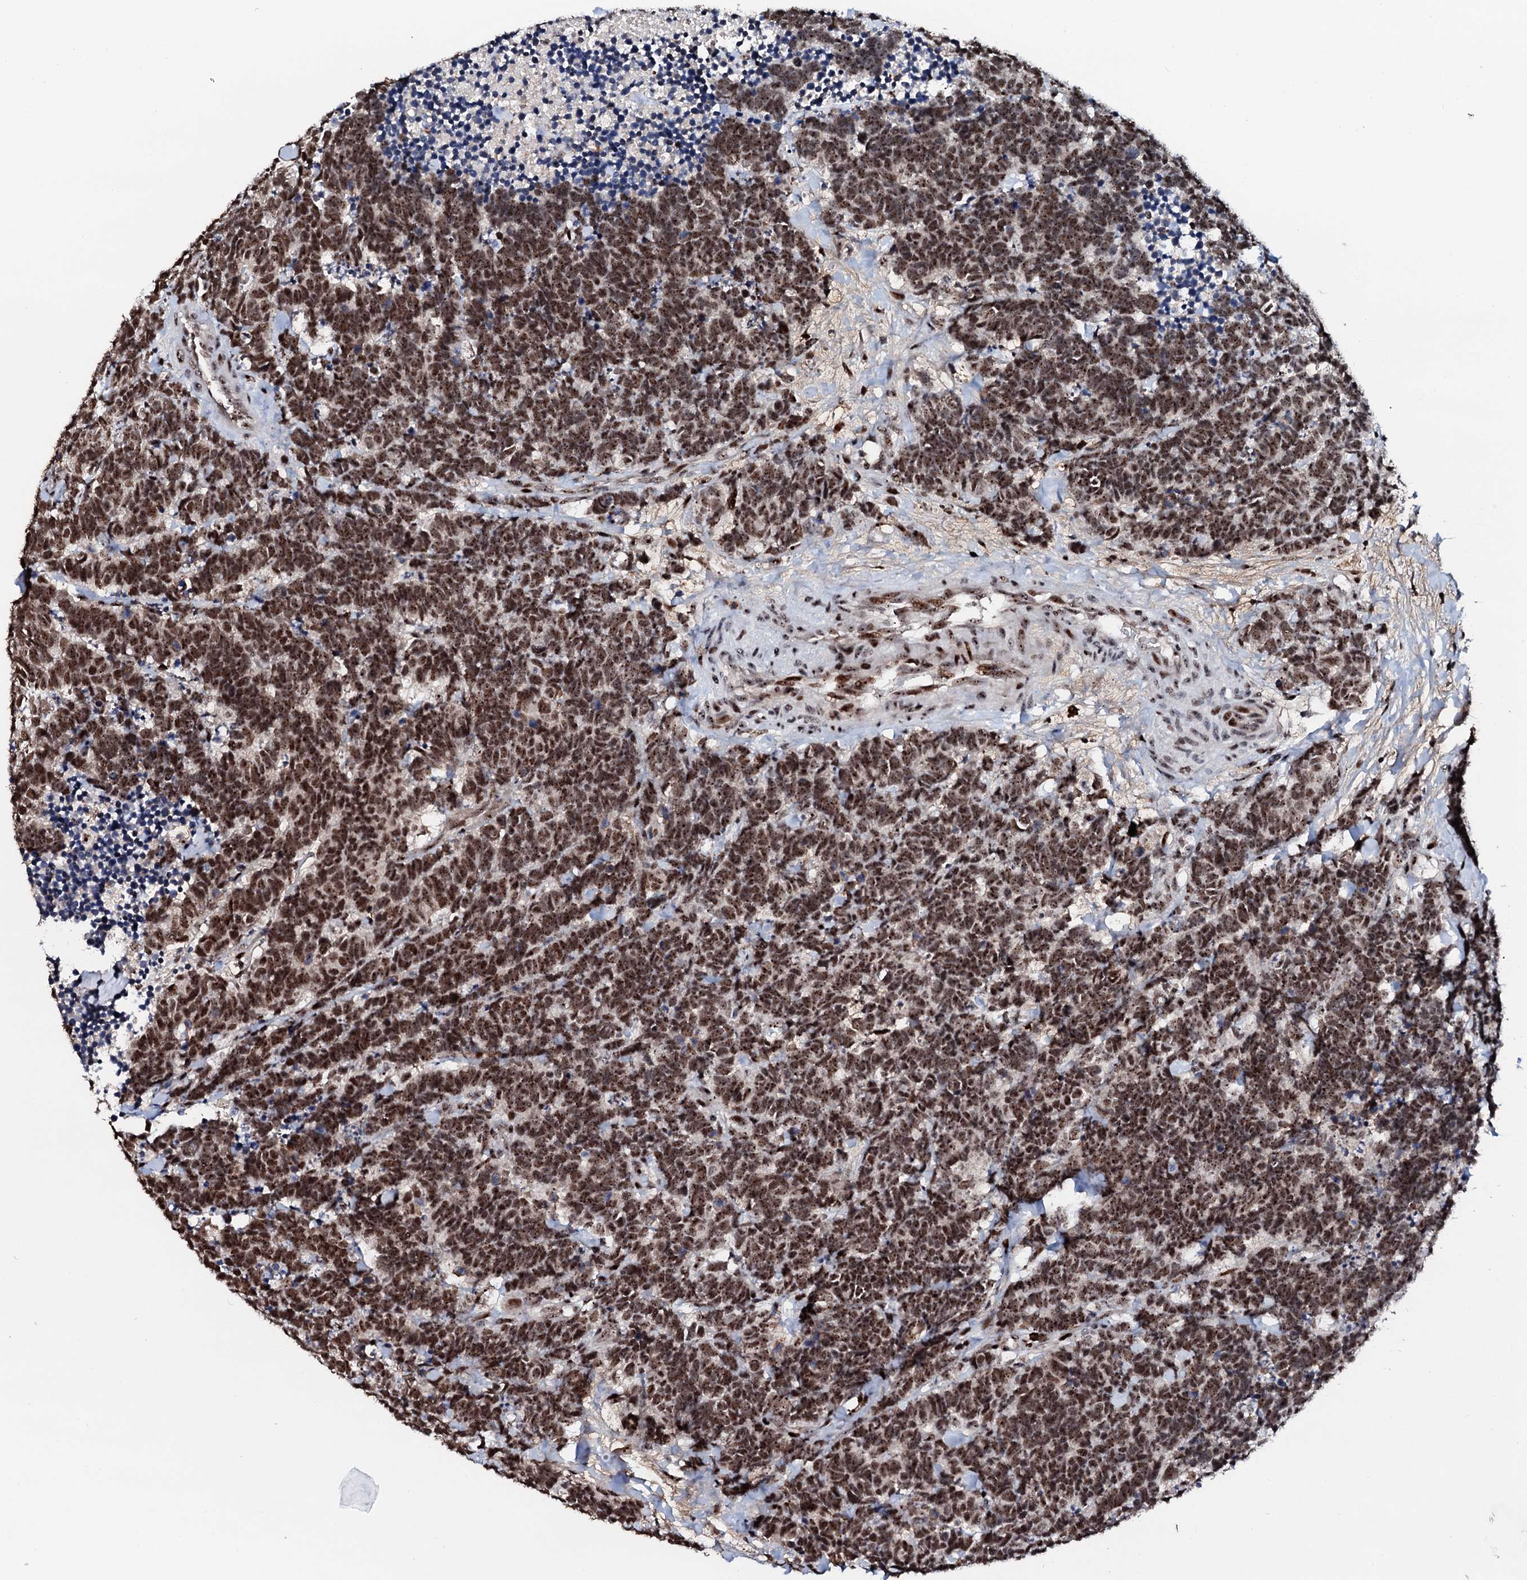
{"staining": {"intensity": "strong", "quantity": ">75%", "location": "nuclear"}, "tissue": "carcinoid", "cell_type": "Tumor cells", "image_type": "cancer", "snomed": [{"axis": "morphology", "description": "Carcinoma, NOS"}, {"axis": "morphology", "description": "Carcinoid, malignant, NOS"}, {"axis": "topography", "description": "Urinary bladder"}], "caption": "This histopathology image reveals IHC staining of carcinoid (malignant), with high strong nuclear staining in about >75% of tumor cells.", "gene": "NEUROG3", "patient": {"sex": "male", "age": 57}}